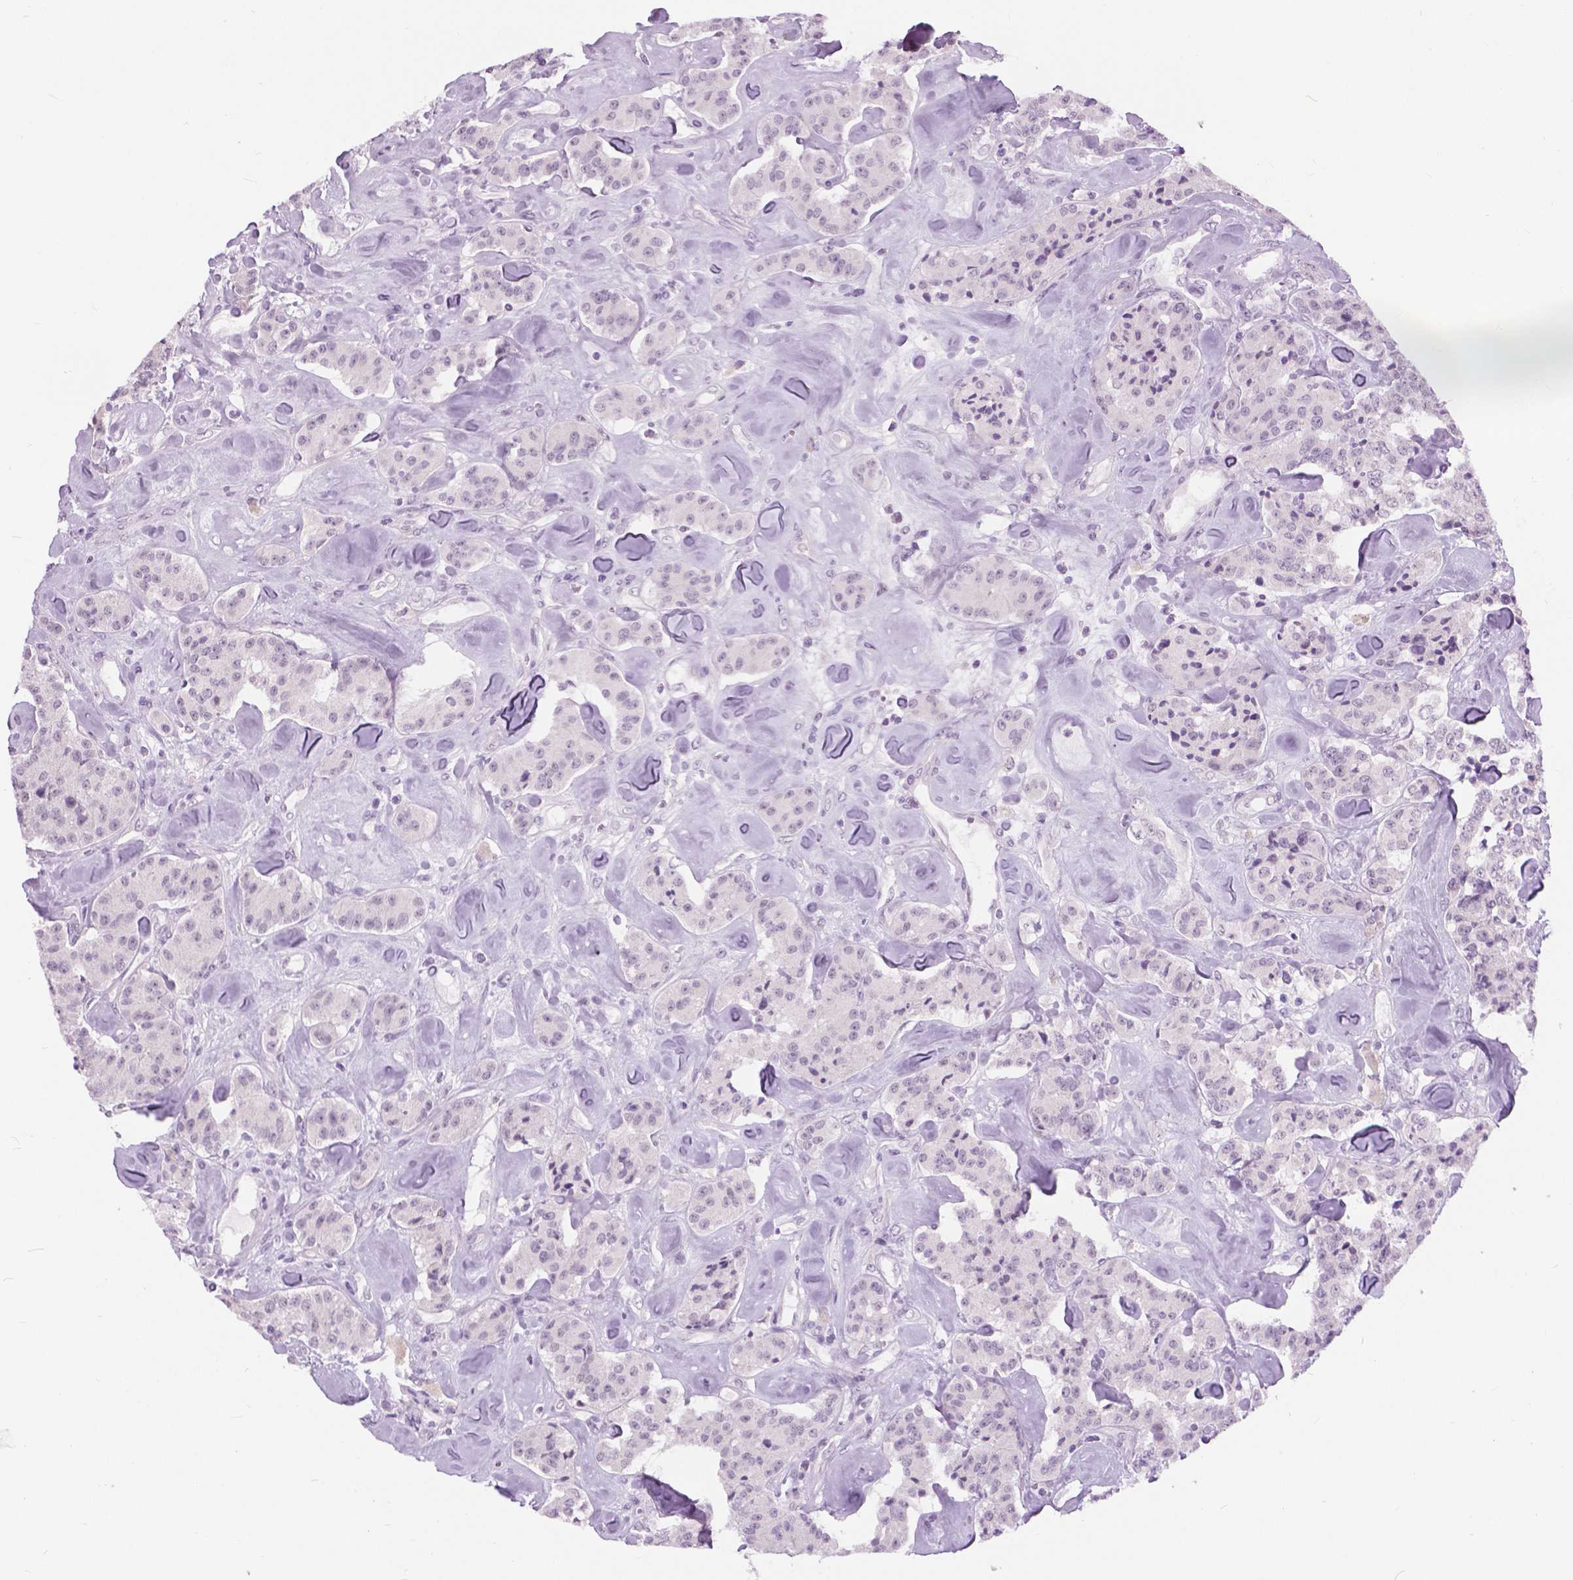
{"staining": {"intensity": "negative", "quantity": "none", "location": "none"}, "tissue": "carcinoid", "cell_type": "Tumor cells", "image_type": "cancer", "snomed": [{"axis": "morphology", "description": "Carcinoid, malignant, NOS"}, {"axis": "topography", "description": "Pancreas"}], "caption": "There is no significant positivity in tumor cells of carcinoid (malignant). (DAB immunohistochemistry visualized using brightfield microscopy, high magnification).", "gene": "MYOM1", "patient": {"sex": "male", "age": 41}}